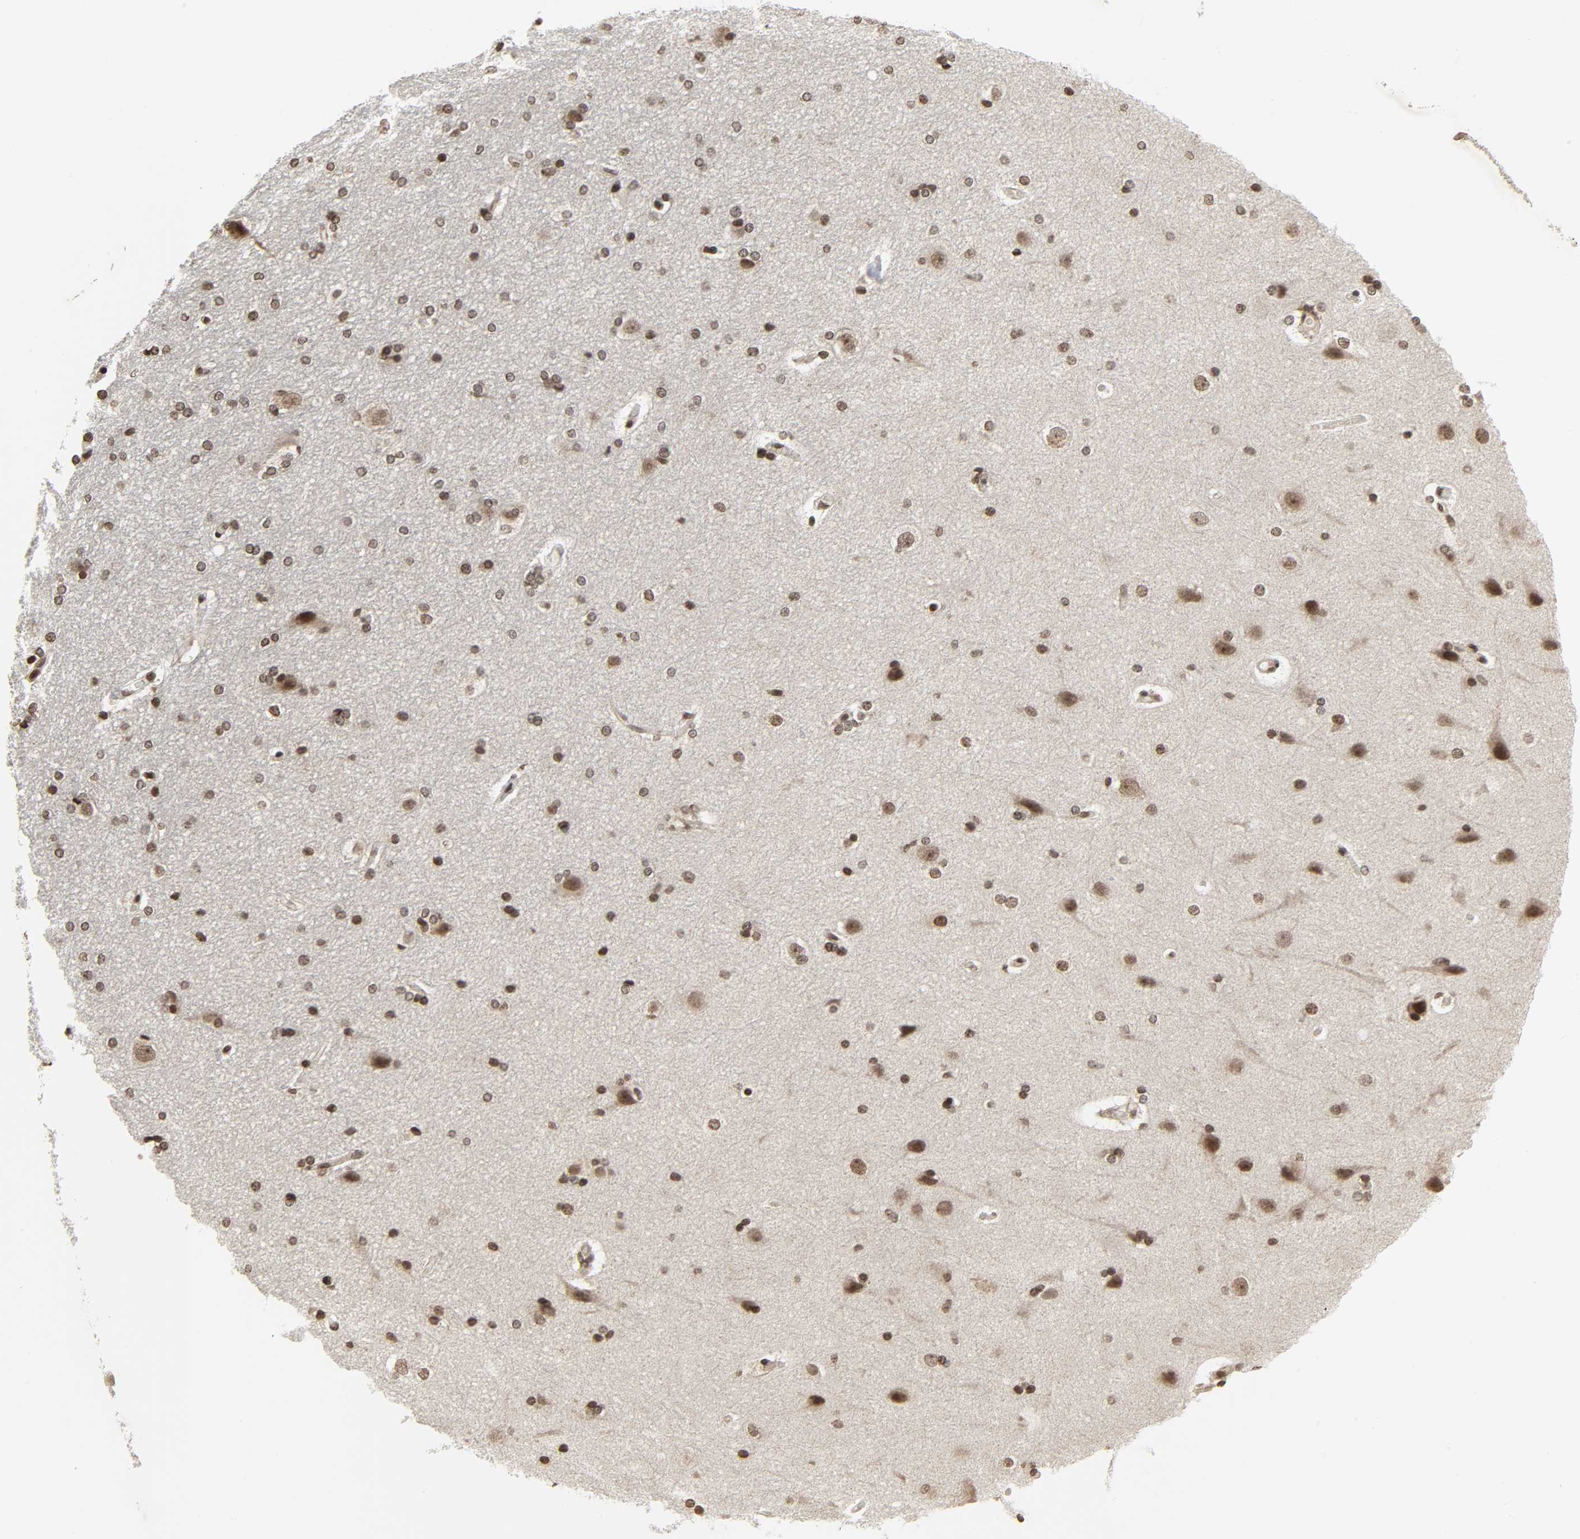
{"staining": {"intensity": "weak", "quantity": "25%-75%", "location": "nuclear"}, "tissue": "hippocampus", "cell_type": "Glial cells", "image_type": "normal", "snomed": [{"axis": "morphology", "description": "Normal tissue, NOS"}, {"axis": "topography", "description": "Hippocampus"}], "caption": "Hippocampus was stained to show a protein in brown. There is low levels of weak nuclear expression in approximately 25%-75% of glial cells. The staining was performed using DAB (3,3'-diaminobenzidine), with brown indicating positive protein expression. Nuclei are stained blue with hematoxylin.", "gene": "XRCC1", "patient": {"sex": "female", "age": 19}}